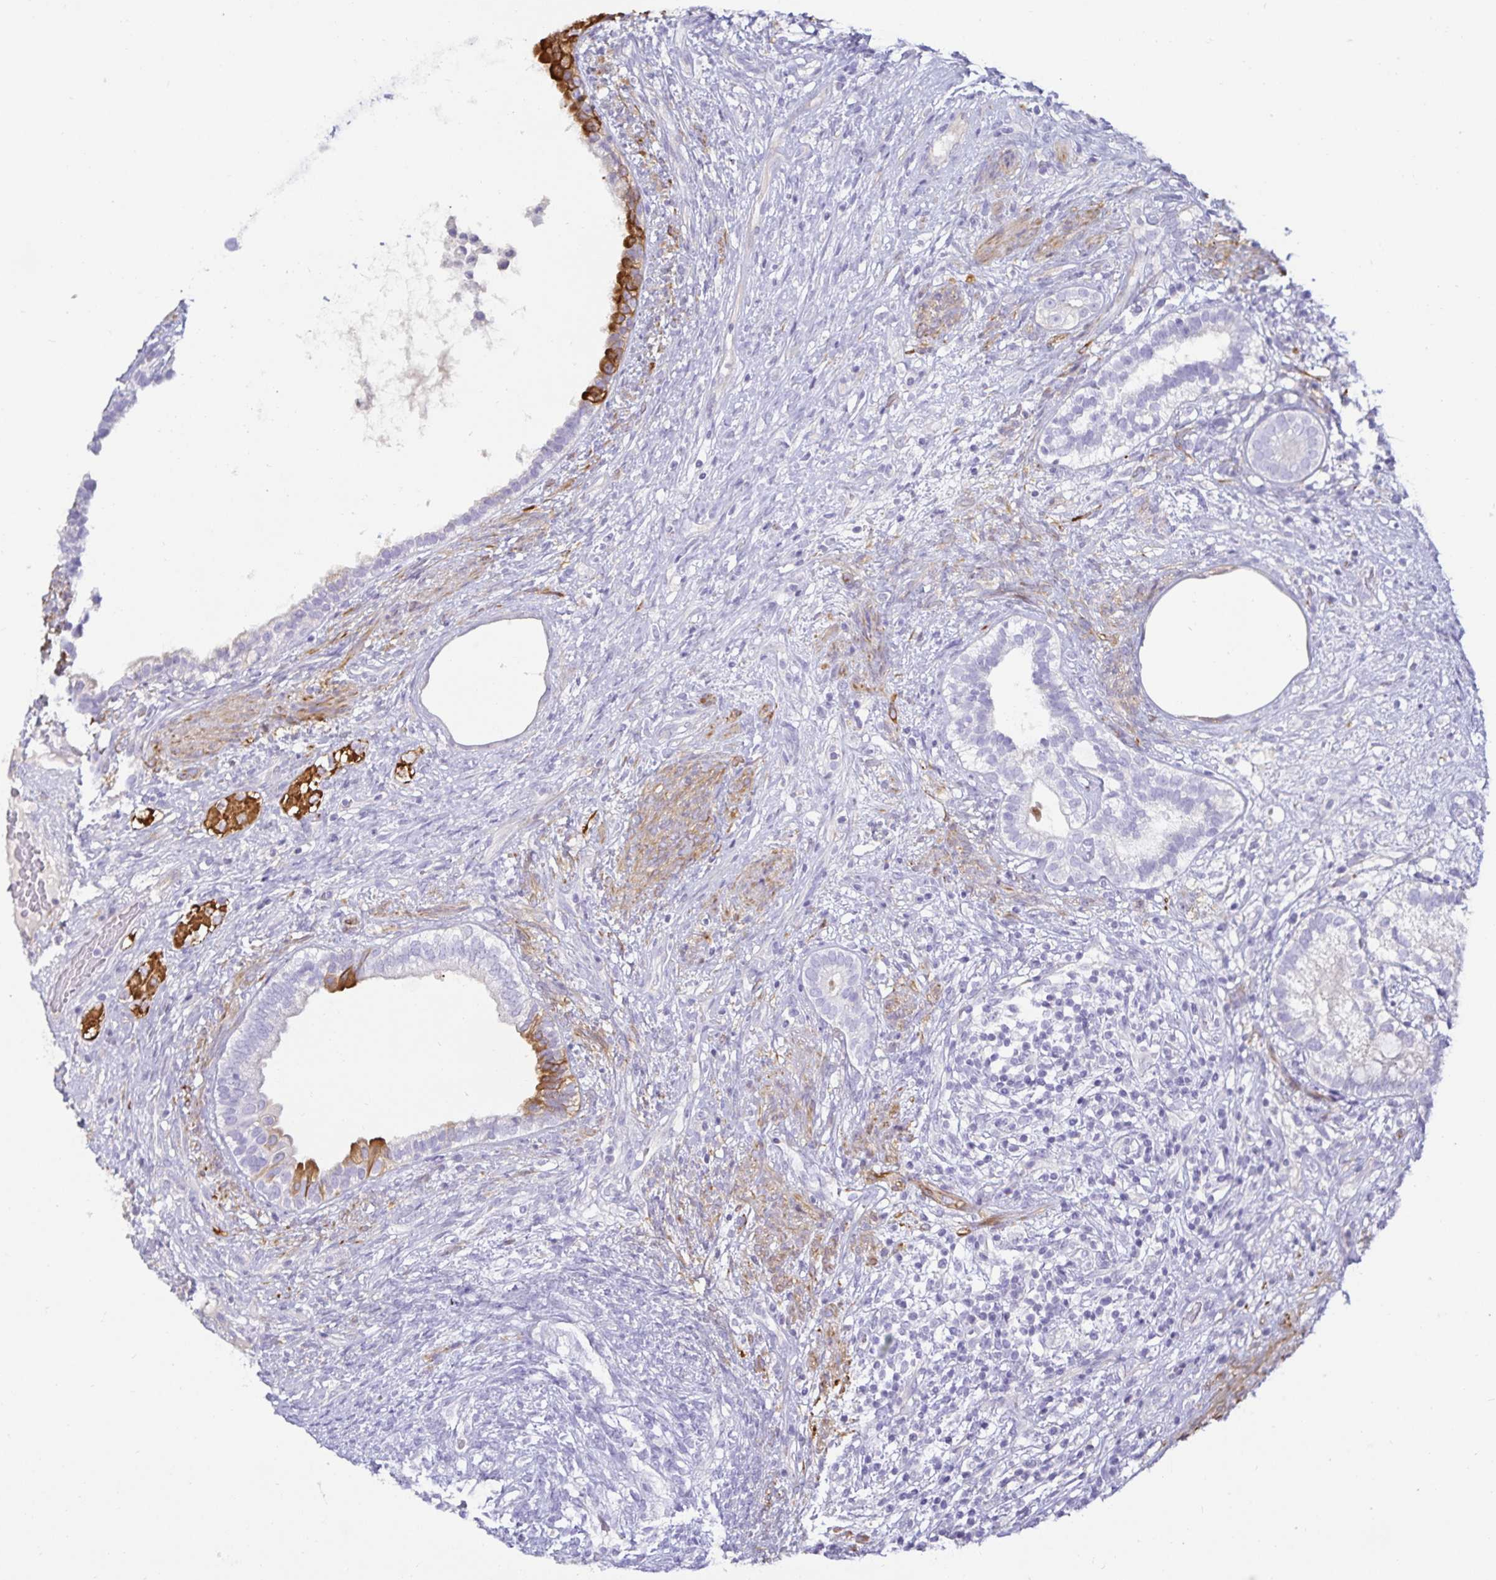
{"staining": {"intensity": "strong", "quantity": "<25%", "location": "cytoplasmic/membranous"}, "tissue": "testis cancer", "cell_type": "Tumor cells", "image_type": "cancer", "snomed": [{"axis": "morphology", "description": "Seminoma, NOS"}, {"axis": "morphology", "description": "Carcinoma, Embryonal, NOS"}, {"axis": "topography", "description": "Testis"}], "caption": "A photomicrograph of seminoma (testis) stained for a protein shows strong cytoplasmic/membranous brown staining in tumor cells.", "gene": "SPAG4", "patient": {"sex": "male", "age": 41}}